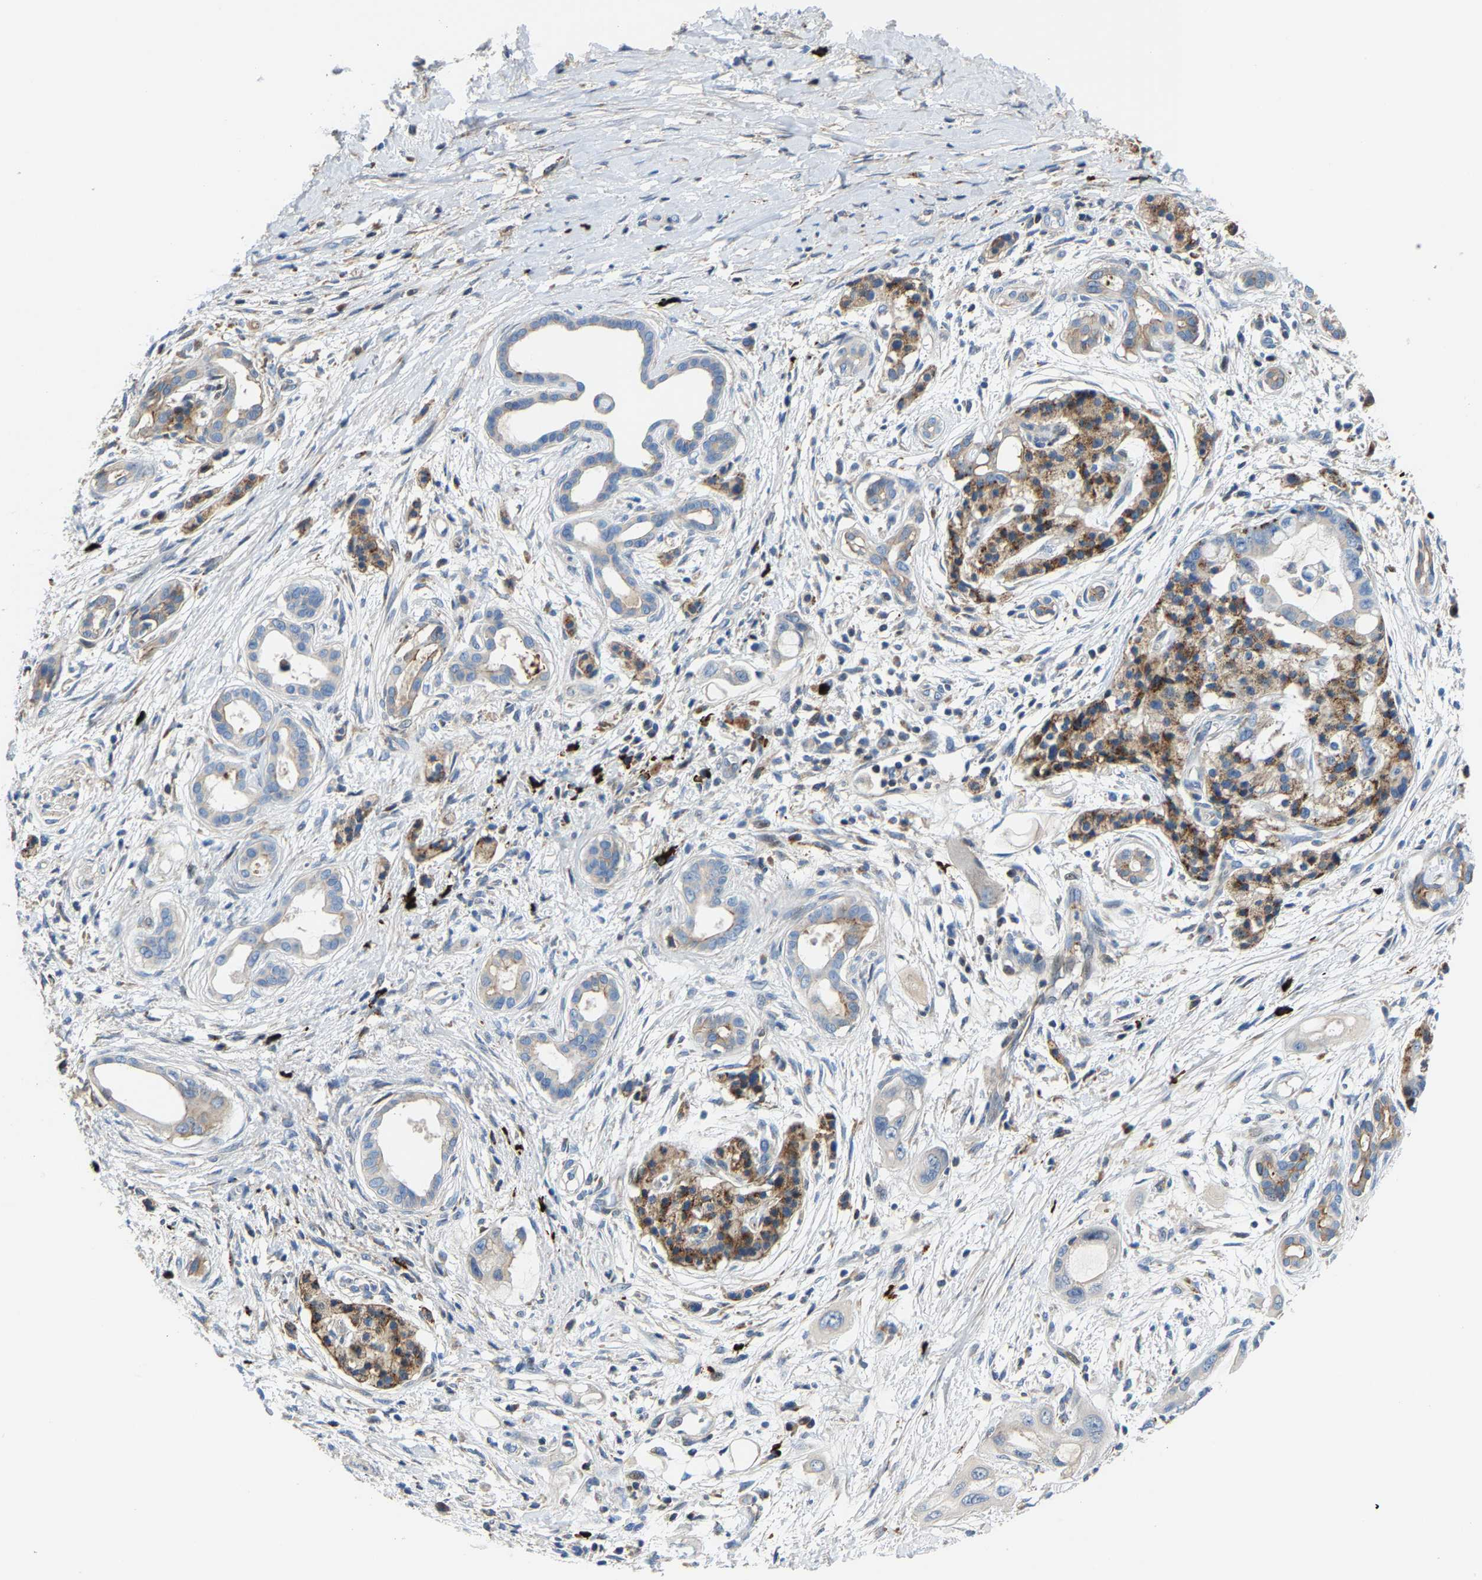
{"staining": {"intensity": "negative", "quantity": "none", "location": "none"}, "tissue": "pancreatic cancer", "cell_type": "Tumor cells", "image_type": "cancer", "snomed": [{"axis": "morphology", "description": "Adenocarcinoma, NOS"}, {"axis": "topography", "description": "Pancreas"}], "caption": "Pancreatic cancer (adenocarcinoma) was stained to show a protein in brown. There is no significant staining in tumor cells.", "gene": "DPP7", "patient": {"sex": "male", "age": 59}}